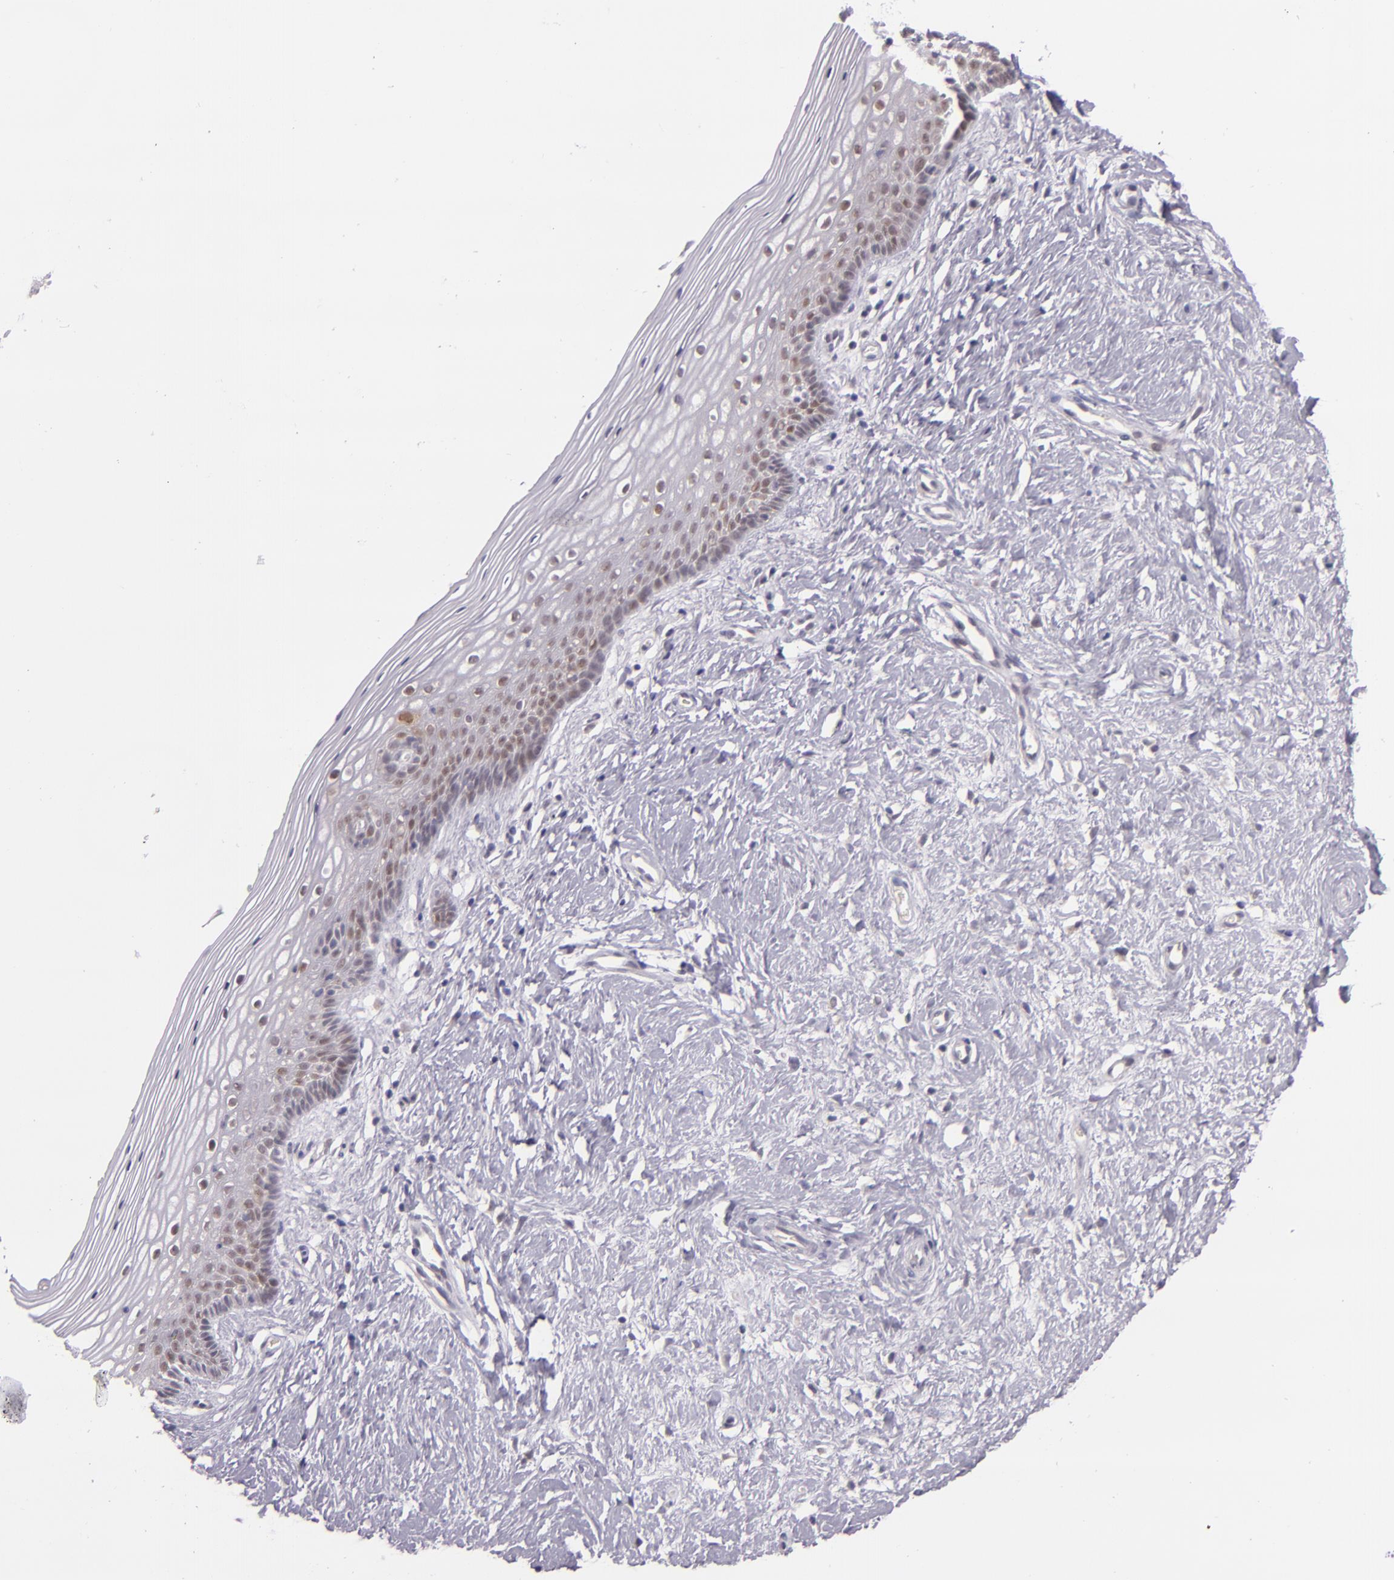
{"staining": {"intensity": "moderate", "quantity": "<25%", "location": "cytoplasmic/membranous,nuclear"}, "tissue": "vagina", "cell_type": "Squamous epithelial cells", "image_type": "normal", "snomed": [{"axis": "morphology", "description": "Normal tissue, NOS"}, {"axis": "topography", "description": "Vagina"}], "caption": "High-magnification brightfield microscopy of normal vagina stained with DAB (3,3'-diaminobenzidine) (brown) and counterstained with hematoxylin (blue). squamous epithelial cells exhibit moderate cytoplasmic/membranous,nuclear positivity is identified in approximately<25% of cells.", "gene": "CSE1L", "patient": {"sex": "female", "age": 46}}